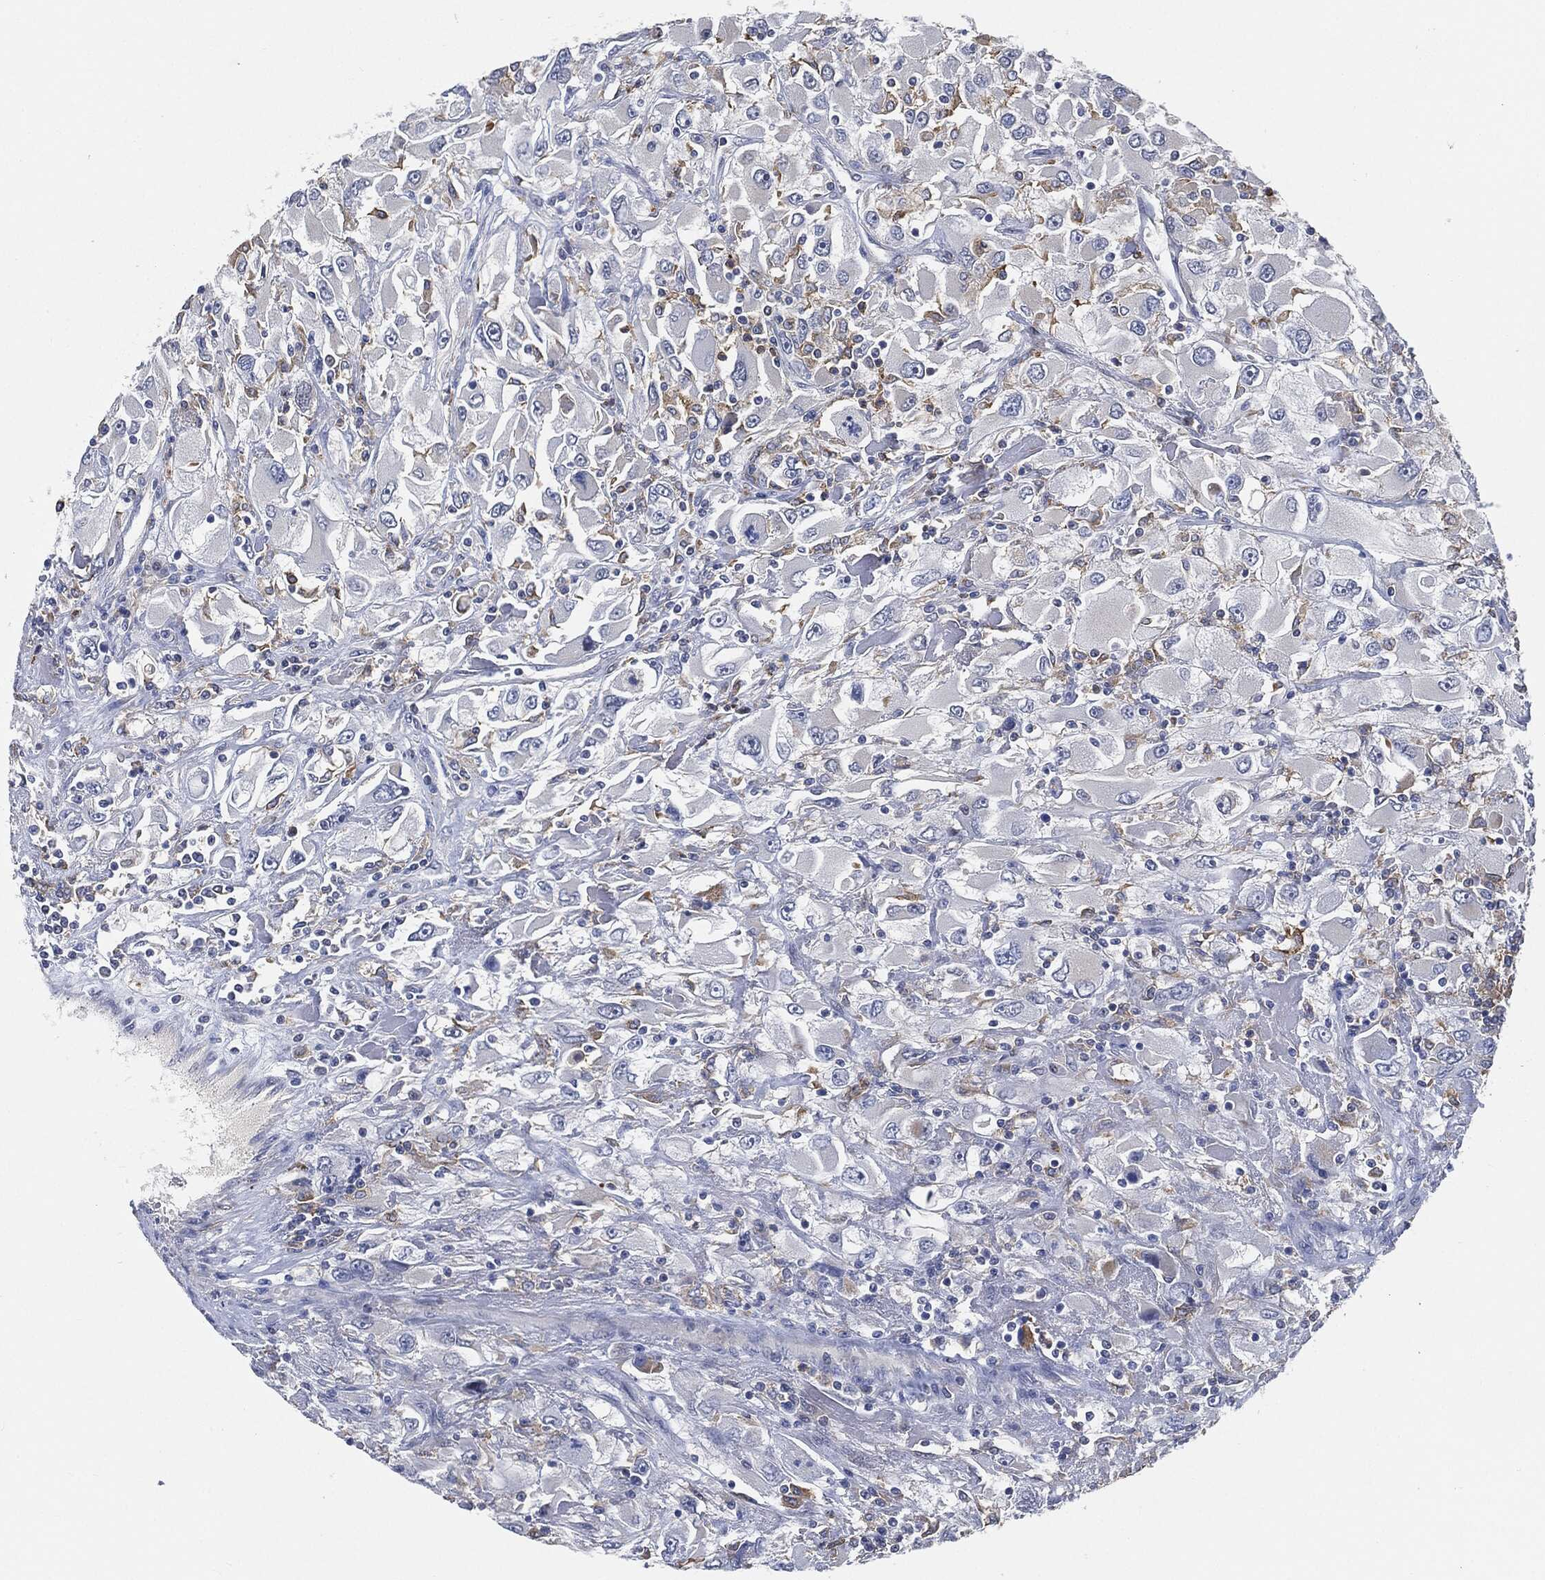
{"staining": {"intensity": "moderate", "quantity": "<25%", "location": "cytoplasmic/membranous"}, "tissue": "renal cancer", "cell_type": "Tumor cells", "image_type": "cancer", "snomed": [{"axis": "morphology", "description": "Adenocarcinoma, NOS"}, {"axis": "topography", "description": "Kidney"}], "caption": "Renal adenocarcinoma stained with a brown dye exhibits moderate cytoplasmic/membranous positive expression in about <25% of tumor cells.", "gene": "VSIG4", "patient": {"sex": "female", "age": 52}}